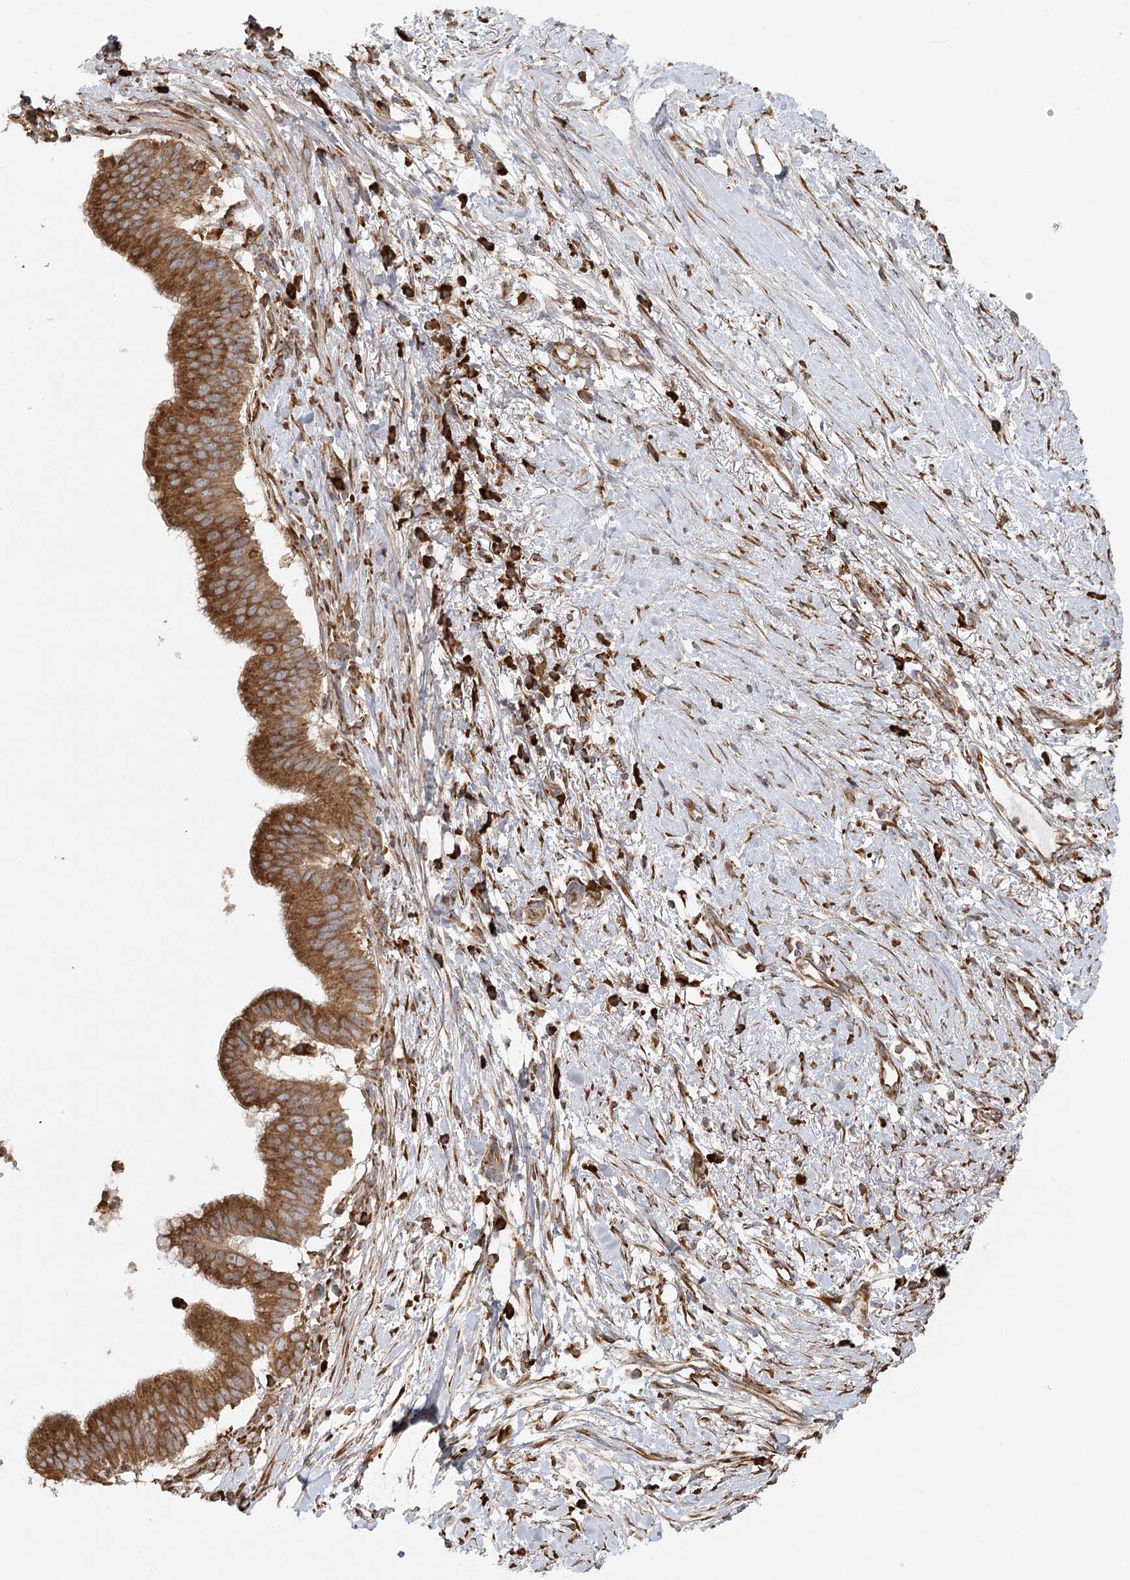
{"staining": {"intensity": "strong", "quantity": ">75%", "location": "cytoplasmic/membranous"}, "tissue": "pancreatic cancer", "cell_type": "Tumor cells", "image_type": "cancer", "snomed": [{"axis": "morphology", "description": "Adenocarcinoma, NOS"}, {"axis": "topography", "description": "Pancreas"}], "caption": "Approximately >75% of tumor cells in adenocarcinoma (pancreatic) show strong cytoplasmic/membranous protein staining as visualized by brown immunohistochemical staining.", "gene": "ACAP2", "patient": {"sex": "male", "age": 68}}